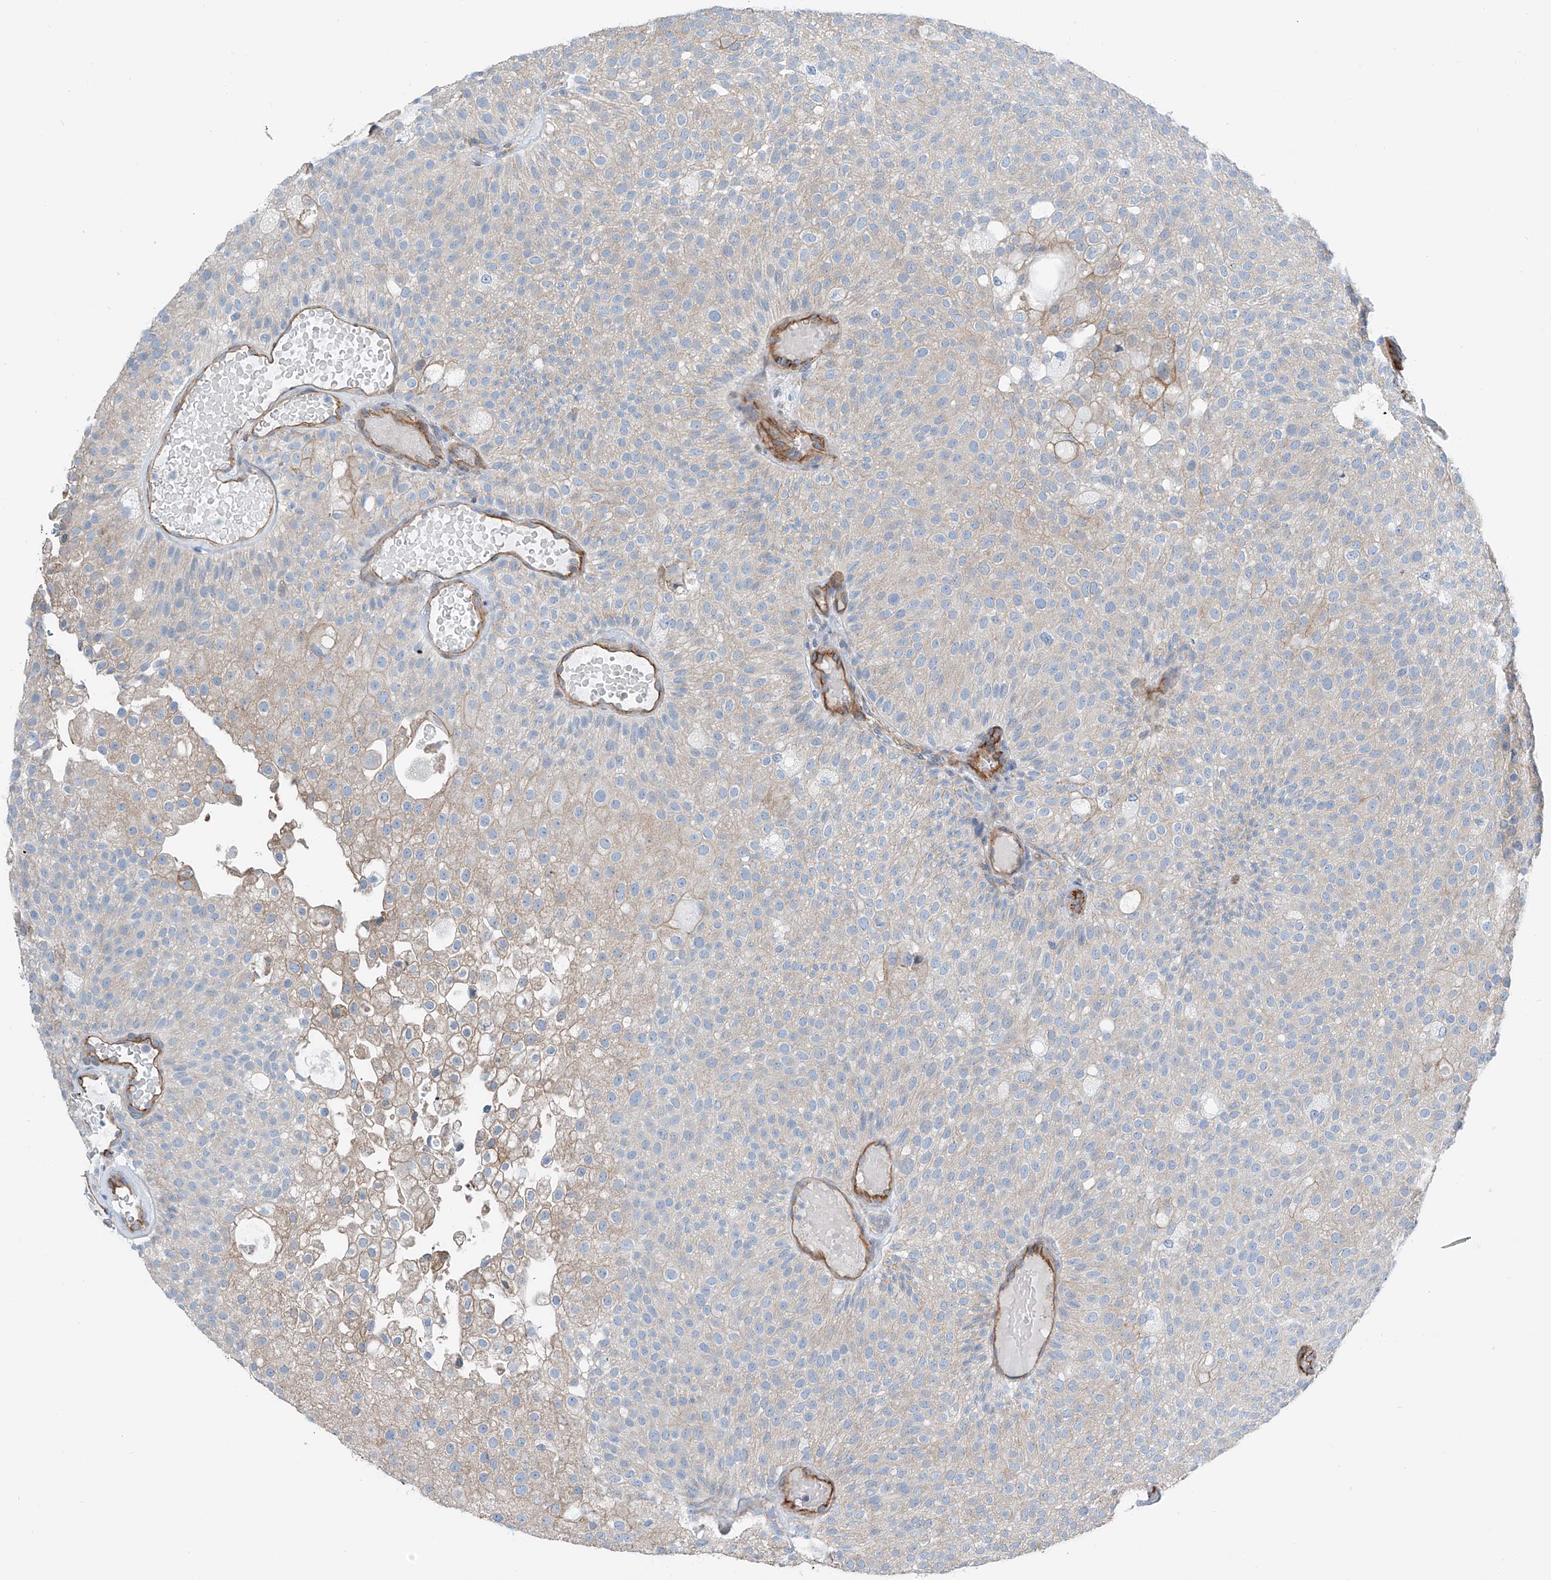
{"staining": {"intensity": "weak", "quantity": "<25%", "location": "cytoplasmic/membranous"}, "tissue": "urothelial cancer", "cell_type": "Tumor cells", "image_type": "cancer", "snomed": [{"axis": "morphology", "description": "Urothelial carcinoma, Low grade"}, {"axis": "topography", "description": "Urinary bladder"}], "caption": "Immunohistochemical staining of urothelial carcinoma (low-grade) reveals no significant staining in tumor cells.", "gene": "THEMIS2", "patient": {"sex": "male", "age": 78}}